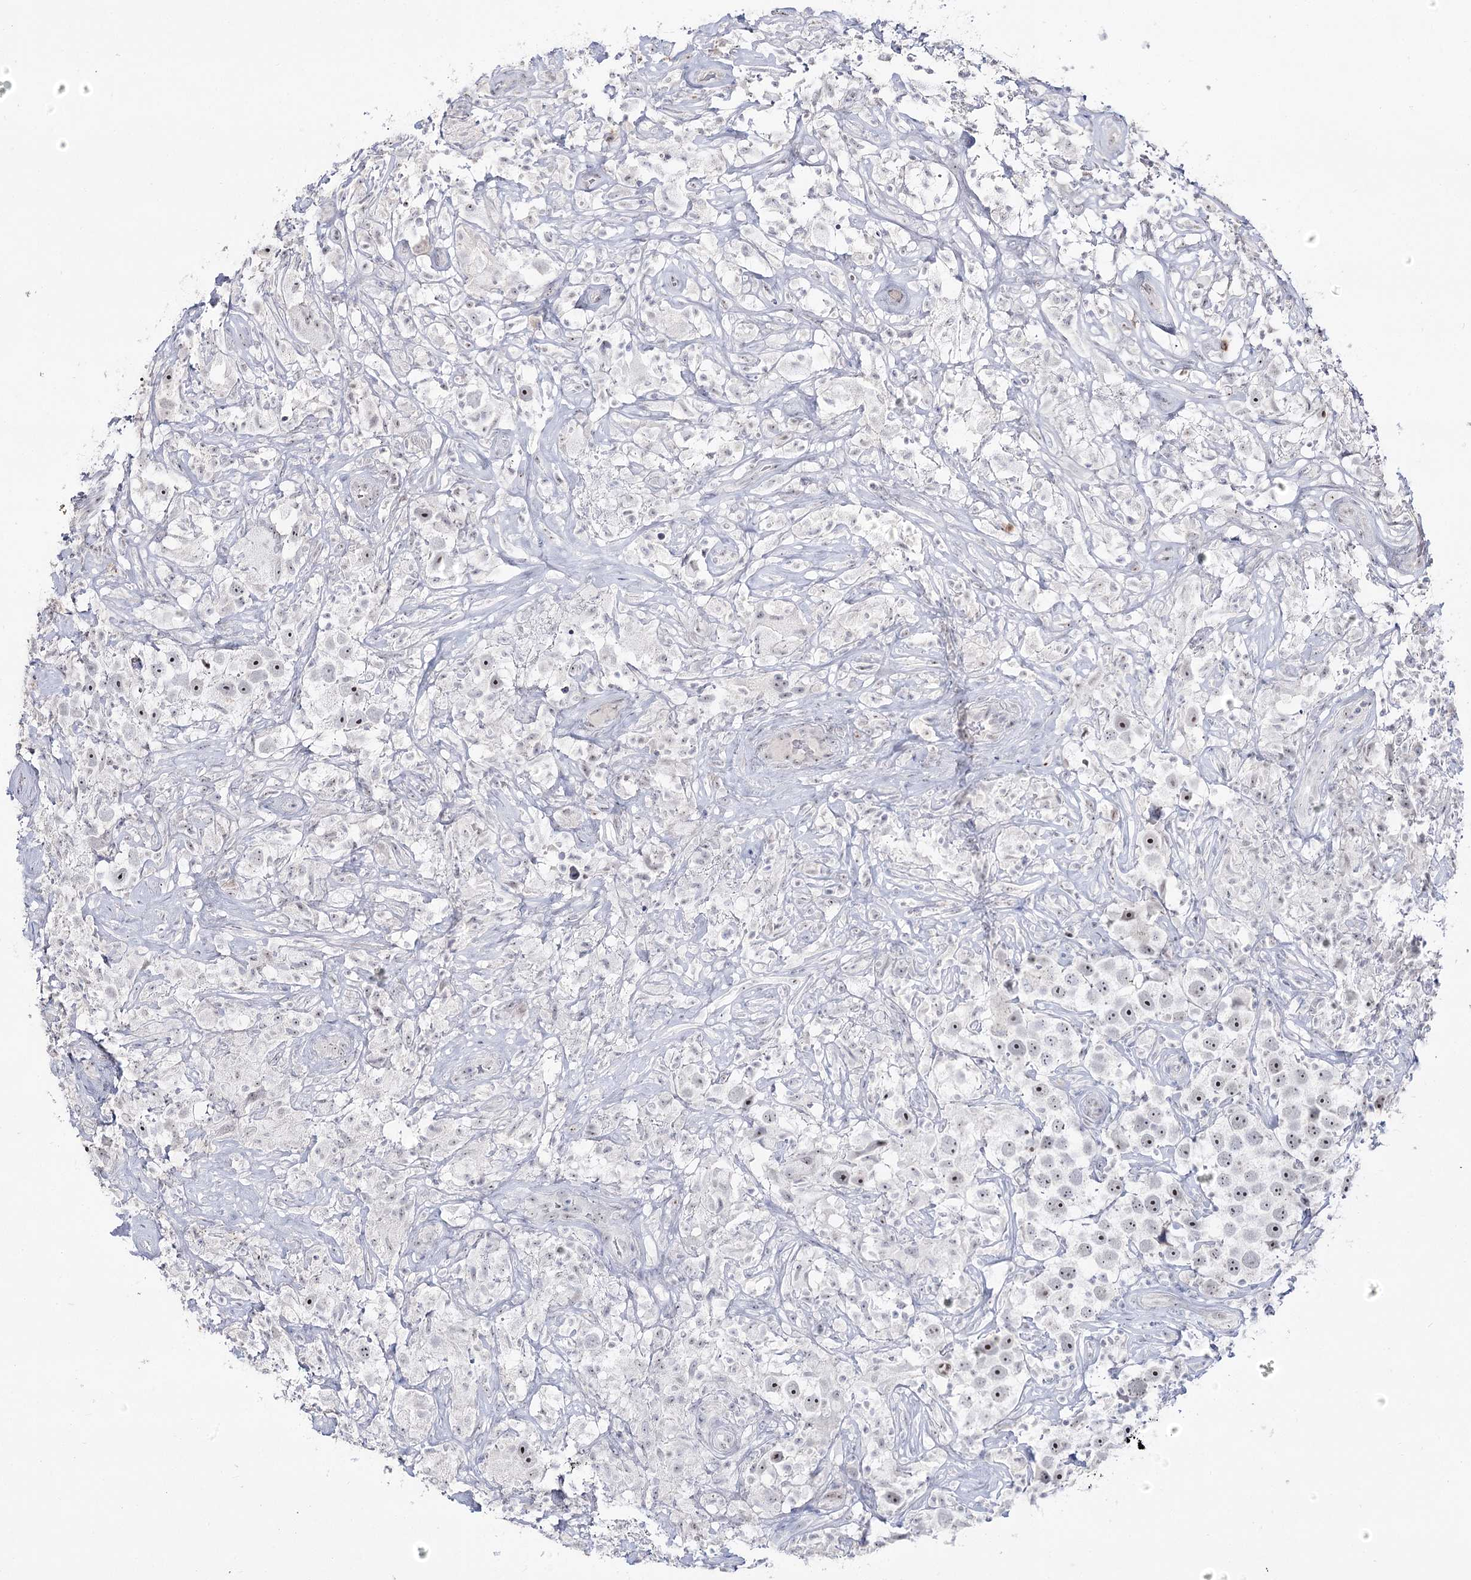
{"staining": {"intensity": "negative", "quantity": "none", "location": "none"}, "tissue": "testis cancer", "cell_type": "Tumor cells", "image_type": "cancer", "snomed": [{"axis": "morphology", "description": "Seminoma, NOS"}, {"axis": "topography", "description": "Testis"}], "caption": "Immunohistochemistry (IHC) micrograph of neoplastic tissue: testis cancer (seminoma) stained with DAB reveals no significant protein positivity in tumor cells.", "gene": "DDX50", "patient": {"sex": "male", "age": 49}}